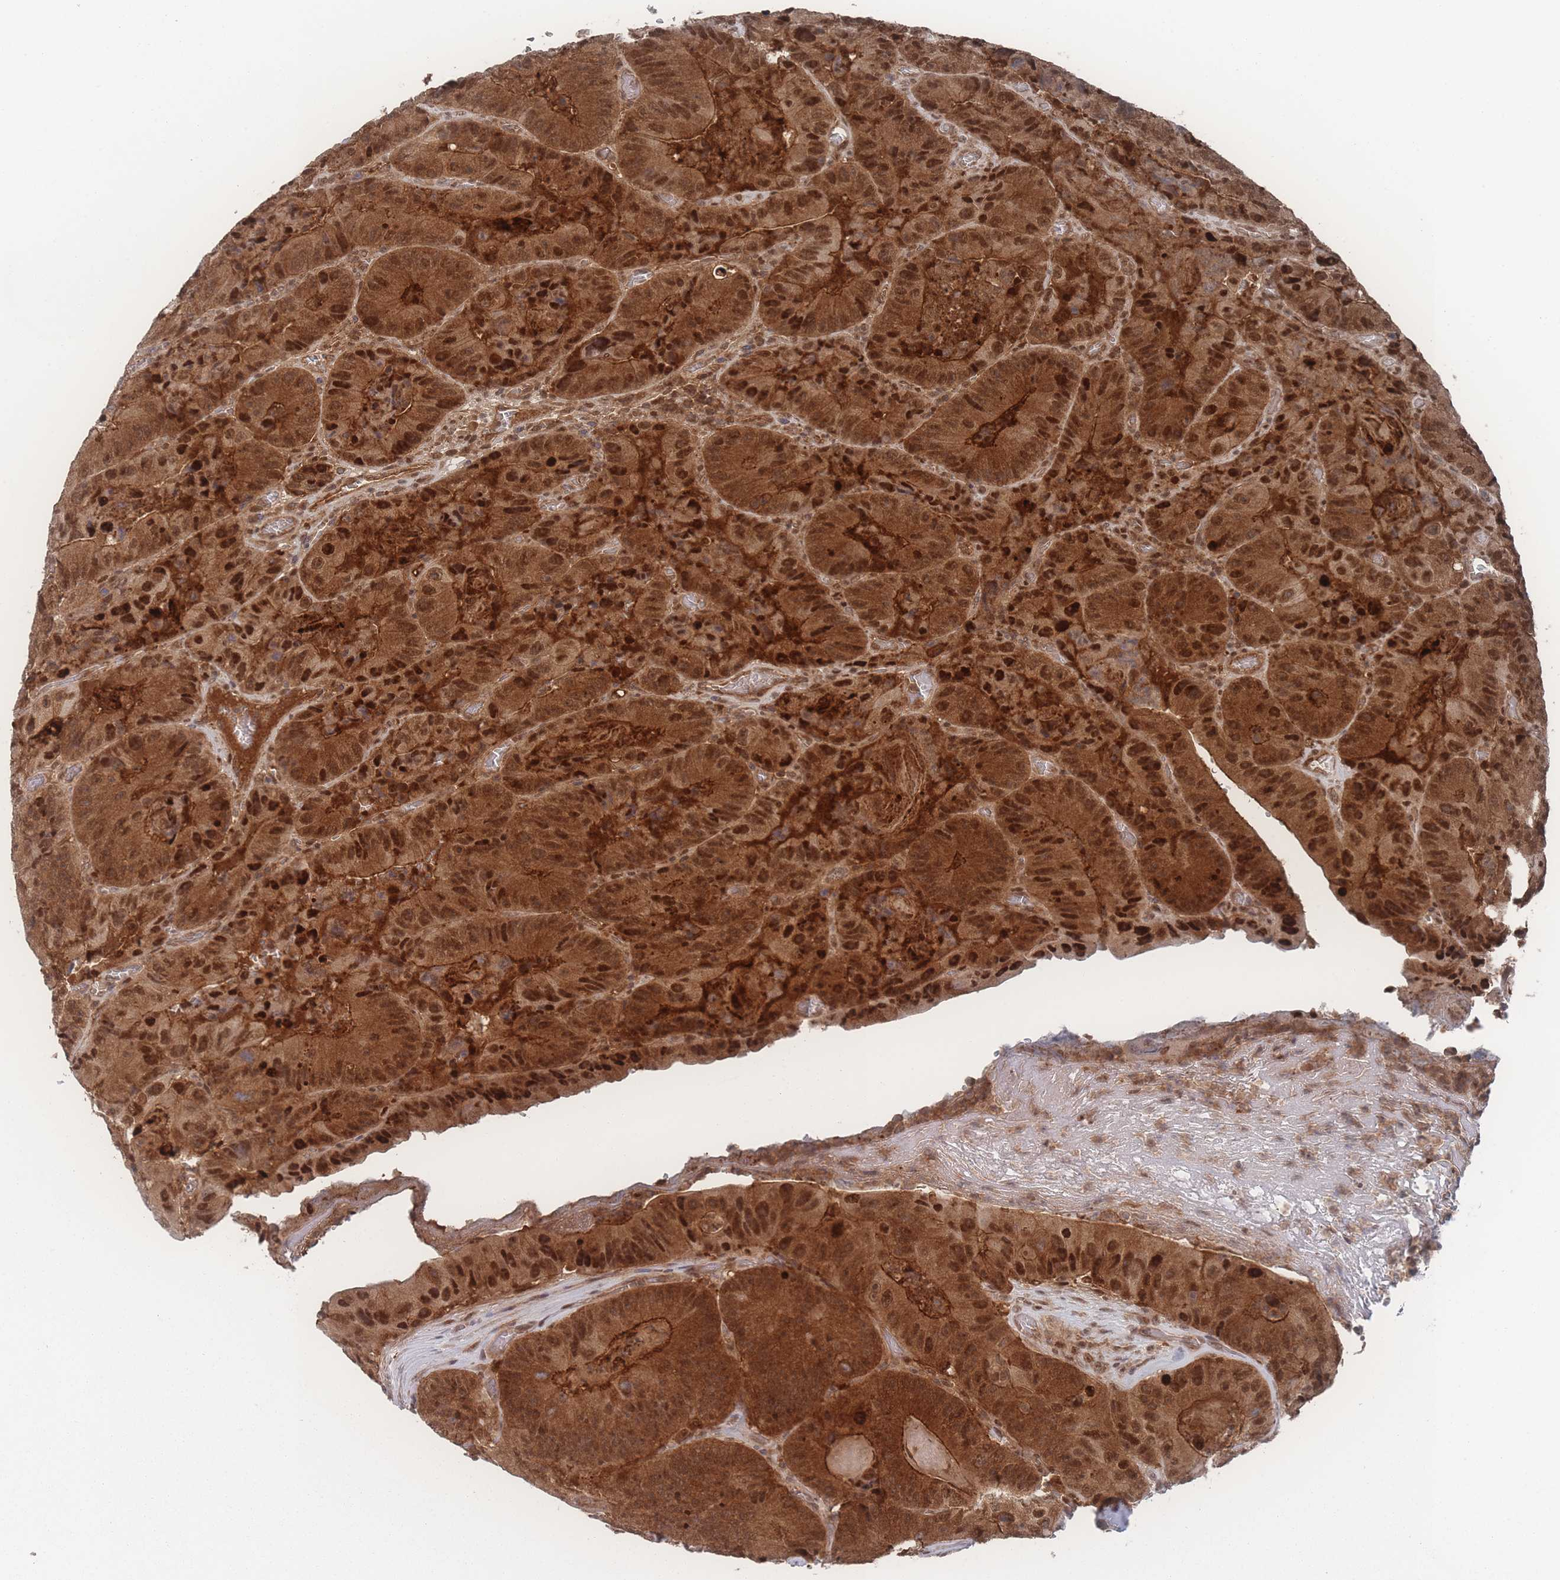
{"staining": {"intensity": "strong", "quantity": ">75%", "location": "cytoplasmic/membranous,nuclear"}, "tissue": "colorectal cancer", "cell_type": "Tumor cells", "image_type": "cancer", "snomed": [{"axis": "morphology", "description": "Adenocarcinoma, NOS"}, {"axis": "topography", "description": "Colon"}], "caption": "Colorectal cancer (adenocarcinoma) tissue exhibits strong cytoplasmic/membranous and nuclear staining in about >75% of tumor cells", "gene": "PSMA1", "patient": {"sex": "female", "age": 86}}